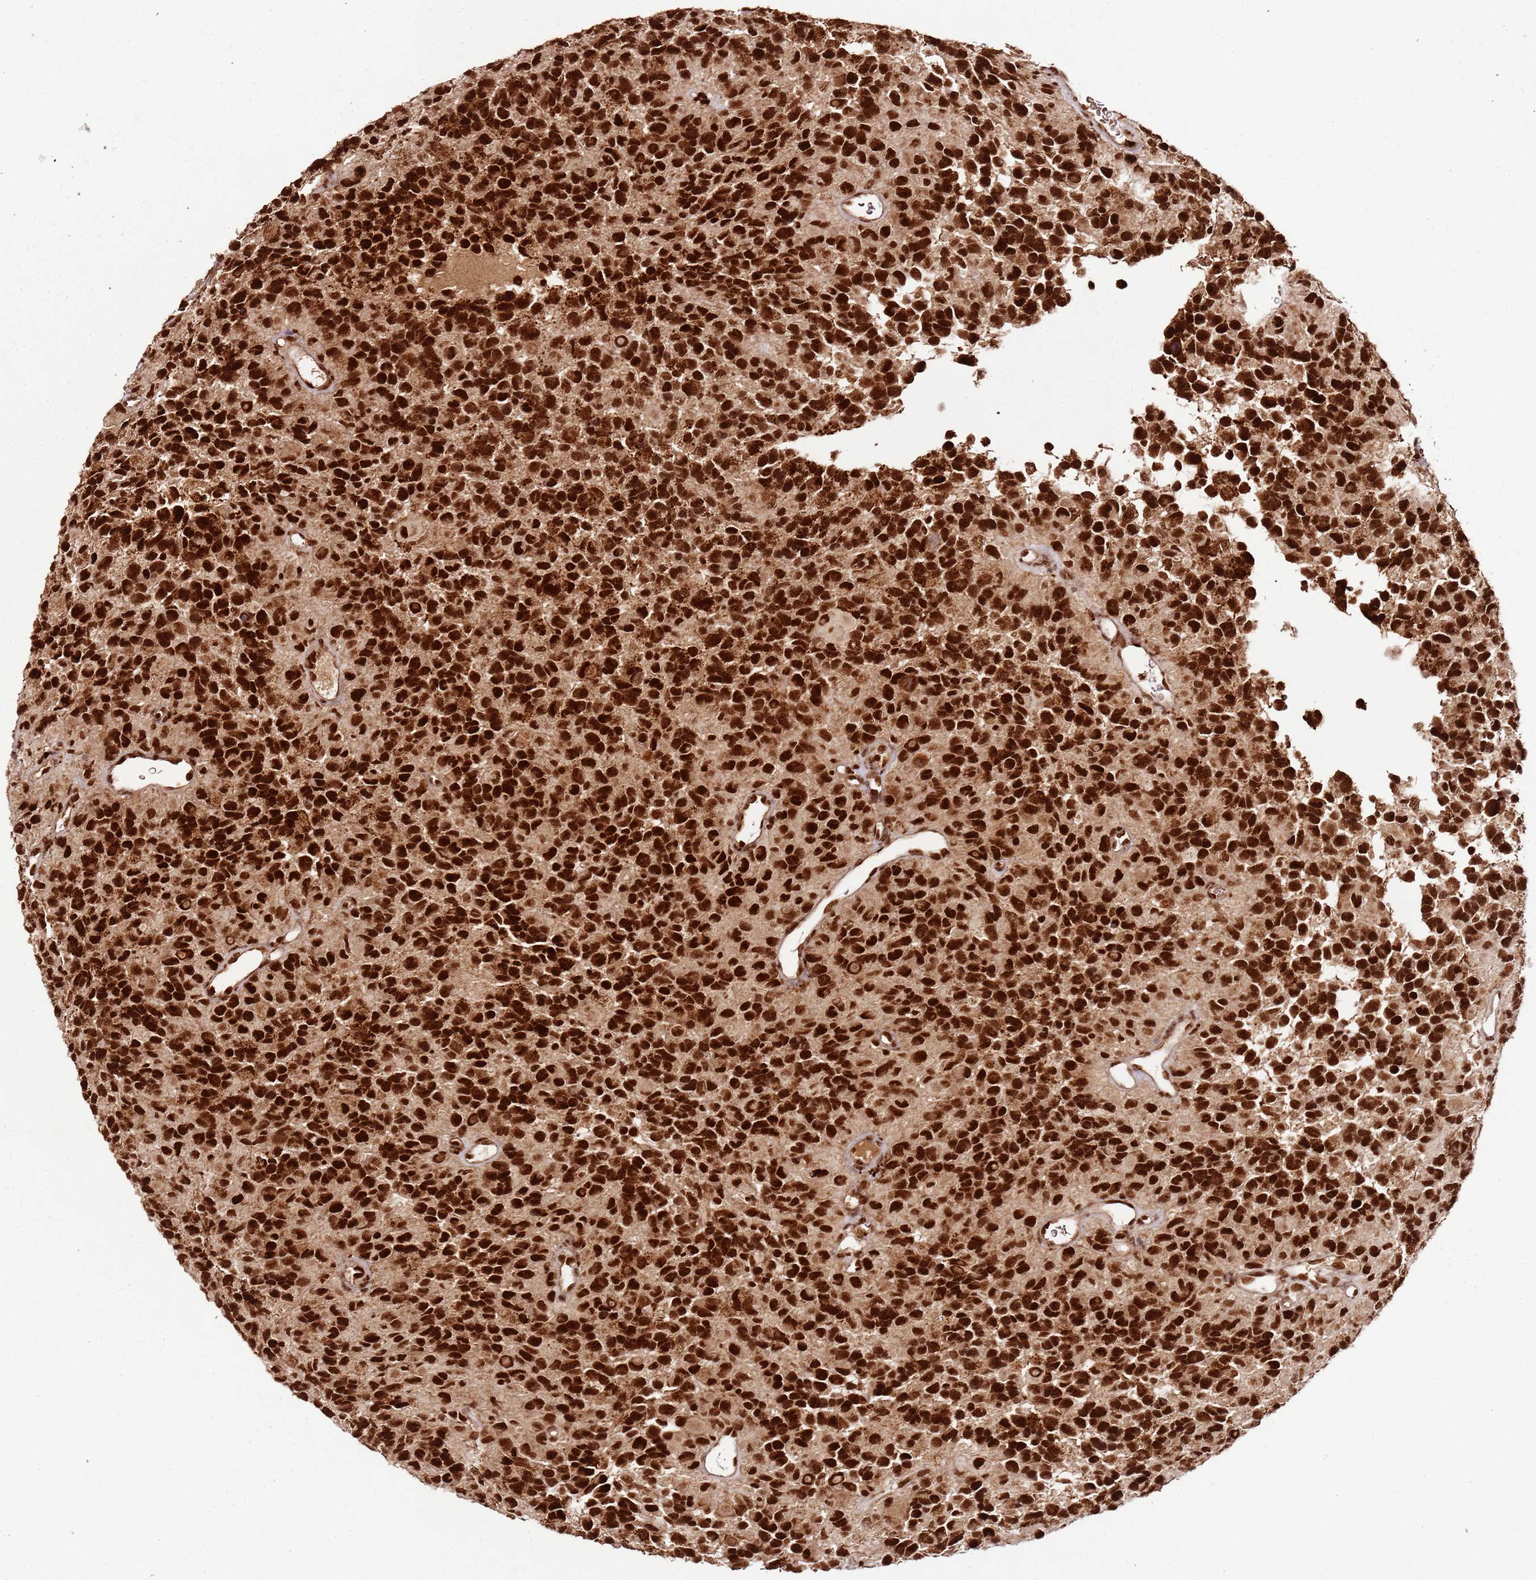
{"staining": {"intensity": "strong", "quantity": ">75%", "location": "nuclear"}, "tissue": "glioma", "cell_type": "Tumor cells", "image_type": "cancer", "snomed": [{"axis": "morphology", "description": "Glioma, malignant, High grade"}, {"axis": "topography", "description": "Brain"}], "caption": "Human glioma stained with a brown dye displays strong nuclear positive positivity in approximately >75% of tumor cells.", "gene": "XRN2", "patient": {"sex": "male", "age": 77}}